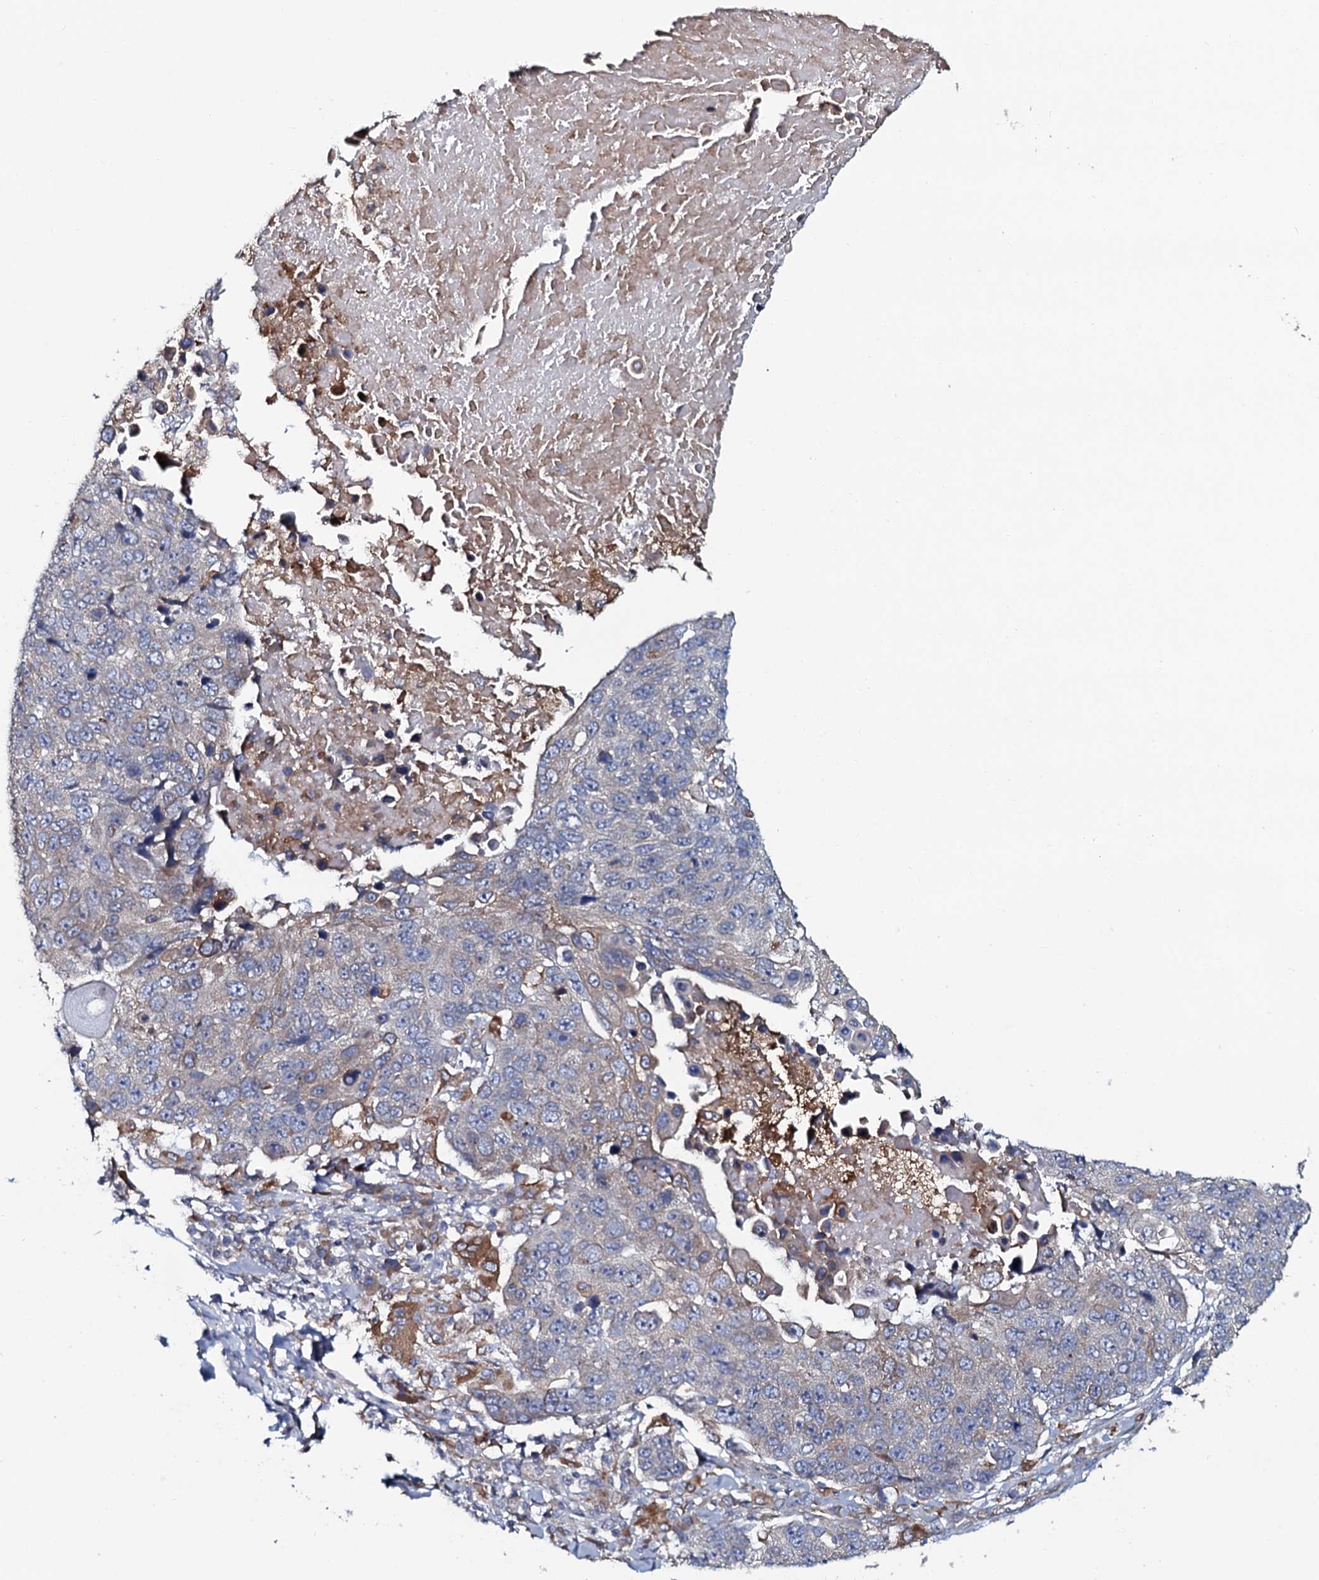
{"staining": {"intensity": "negative", "quantity": "none", "location": "none"}, "tissue": "lung cancer", "cell_type": "Tumor cells", "image_type": "cancer", "snomed": [{"axis": "morphology", "description": "Normal tissue, NOS"}, {"axis": "morphology", "description": "Squamous cell carcinoma, NOS"}, {"axis": "topography", "description": "Lymph node"}, {"axis": "topography", "description": "Lung"}], "caption": "This photomicrograph is of lung cancer (squamous cell carcinoma) stained with immunohistochemistry to label a protein in brown with the nuclei are counter-stained blue. There is no expression in tumor cells.", "gene": "TMEM151A", "patient": {"sex": "male", "age": 66}}